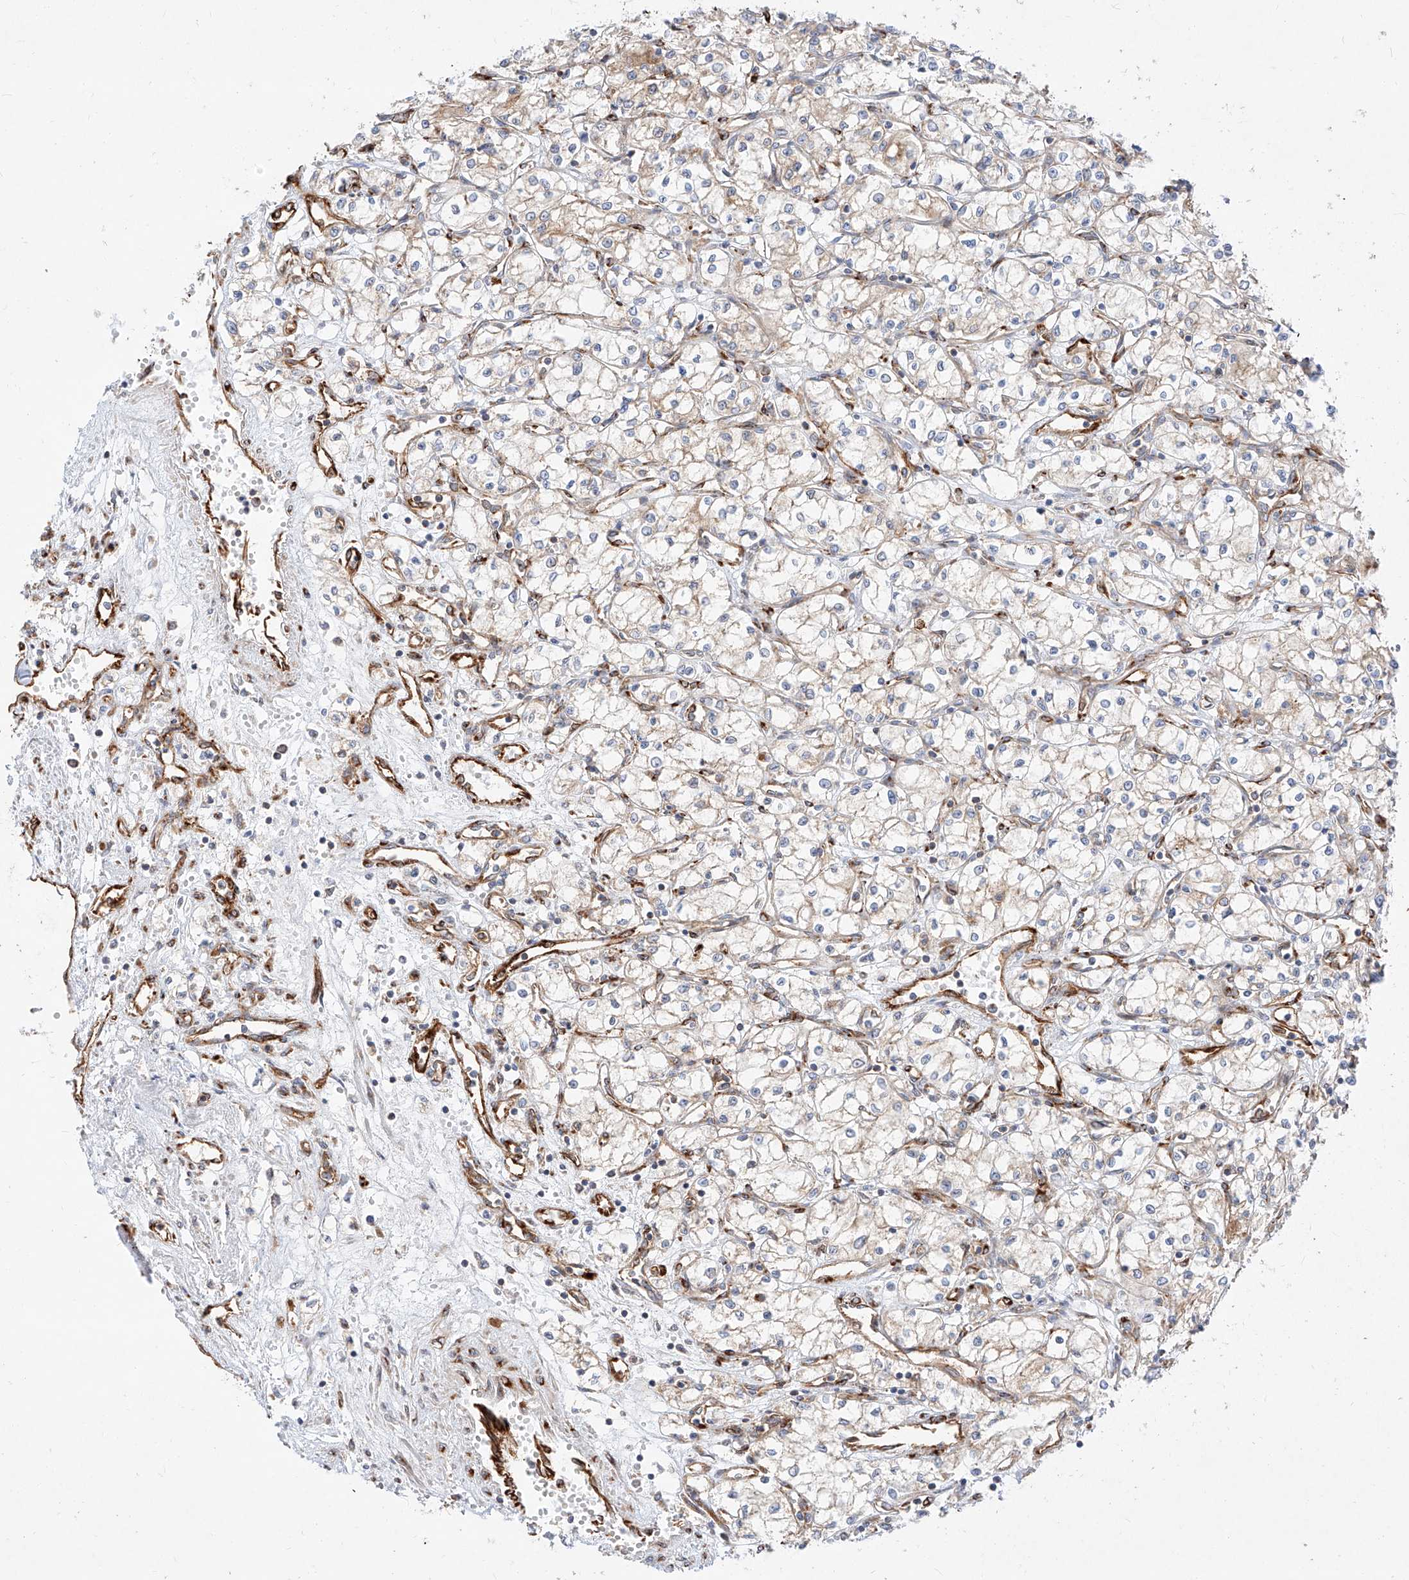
{"staining": {"intensity": "negative", "quantity": "none", "location": "none"}, "tissue": "renal cancer", "cell_type": "Tumor cells", "image_type": "cancer", "snomed": [{"axis": "morphology", "description": "Adenocarcinoma, NOS"}, {"axis": "topography", "description": "Kidney"}], "caption": "The immunohistochemistry (IHC) photomicrograph has no significant expression in tumor cells of renal adenocarcinoma tissue.", "gene": "CSGALNACT2", "patient": {"sex": "male", "age": 59}}